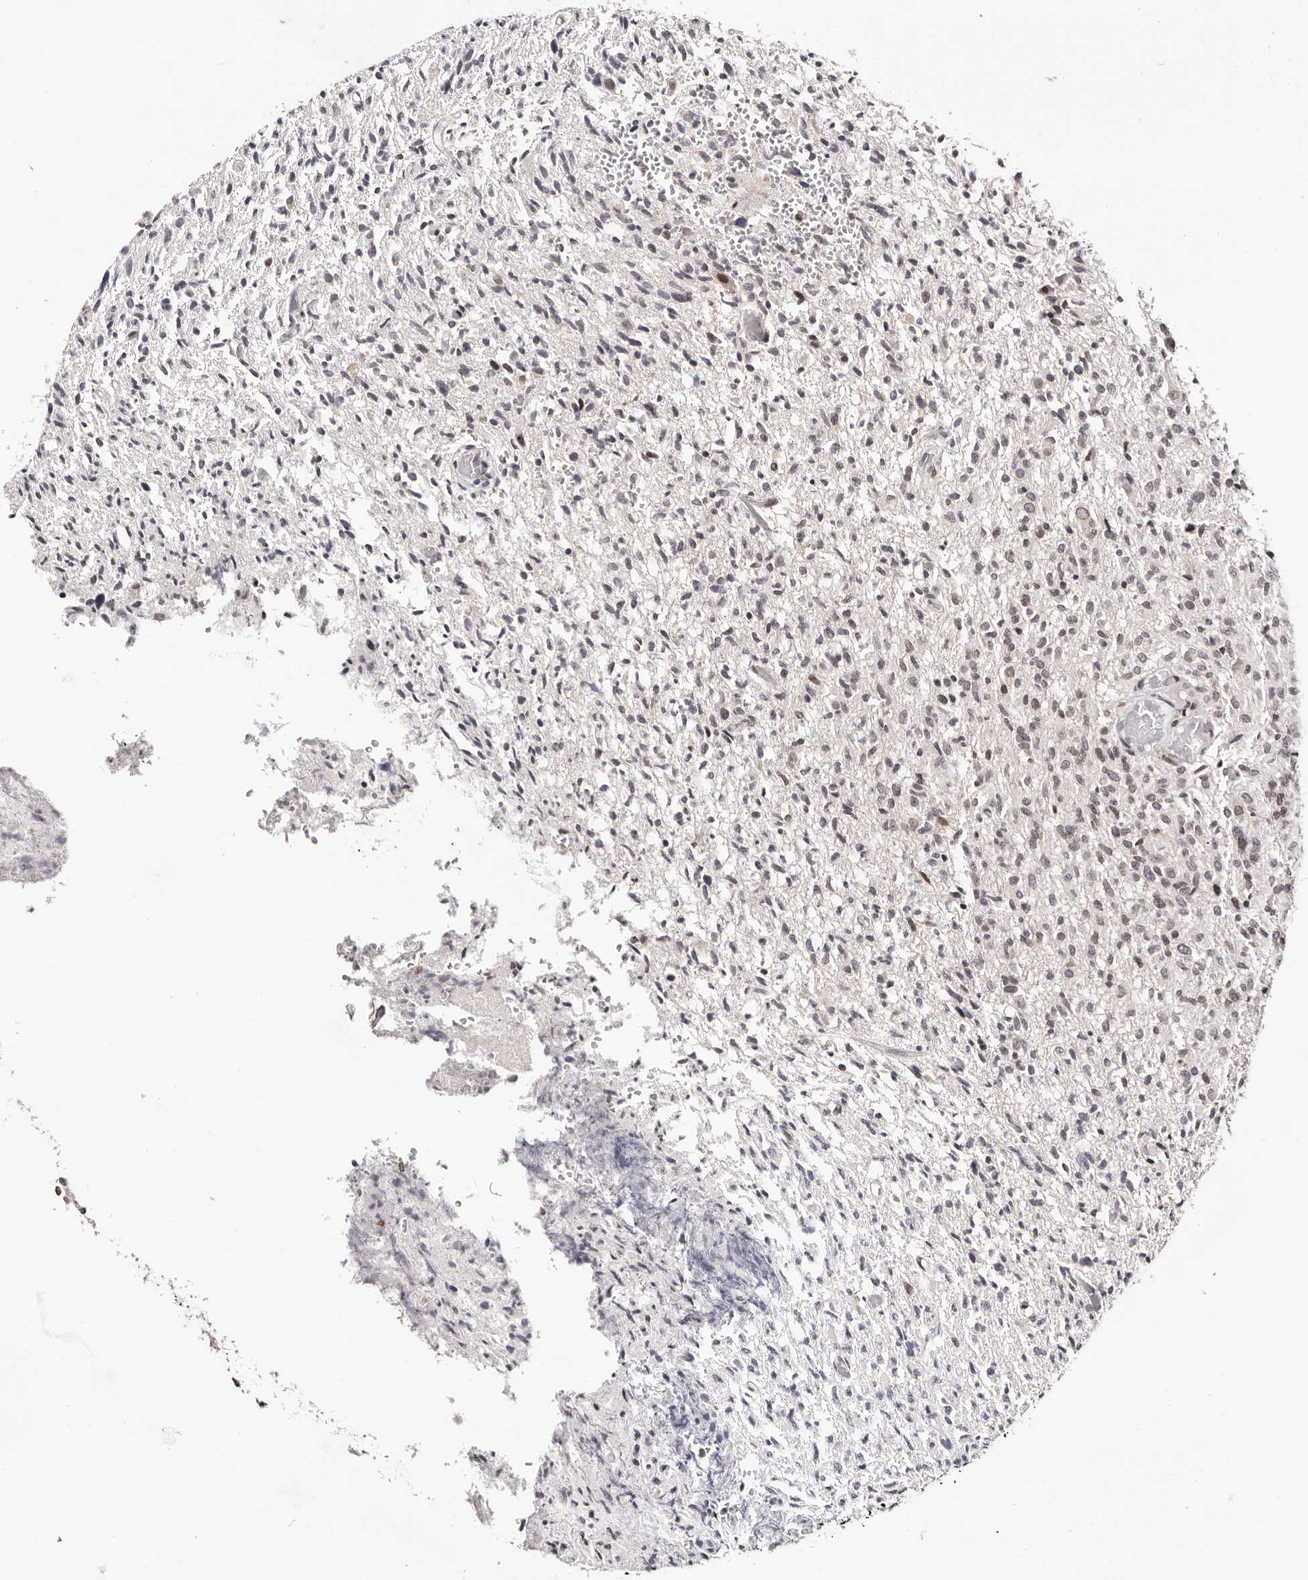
{"staining": {"intensity": "moderate", "quantity": "25%-75%", "location": "cytoplasmic/membranous,nuclear"}, "tissue": "glioma", "cell_type": "Tumor cells", "image_type": "cancer", "snomed": [{"axis": "morphology", "description": "Glioma, malignant, High grade"}, {"axis": "topography", "description": "Brain"}], "caption": "Protein analysis of glioma tissue exhibits moderate cytoplasmic/membranous and nuclear positivity in approximately 25%-75% of tumor cells.", "gene": "NUP153", "patient": {"sex": "female", "age": 57}}